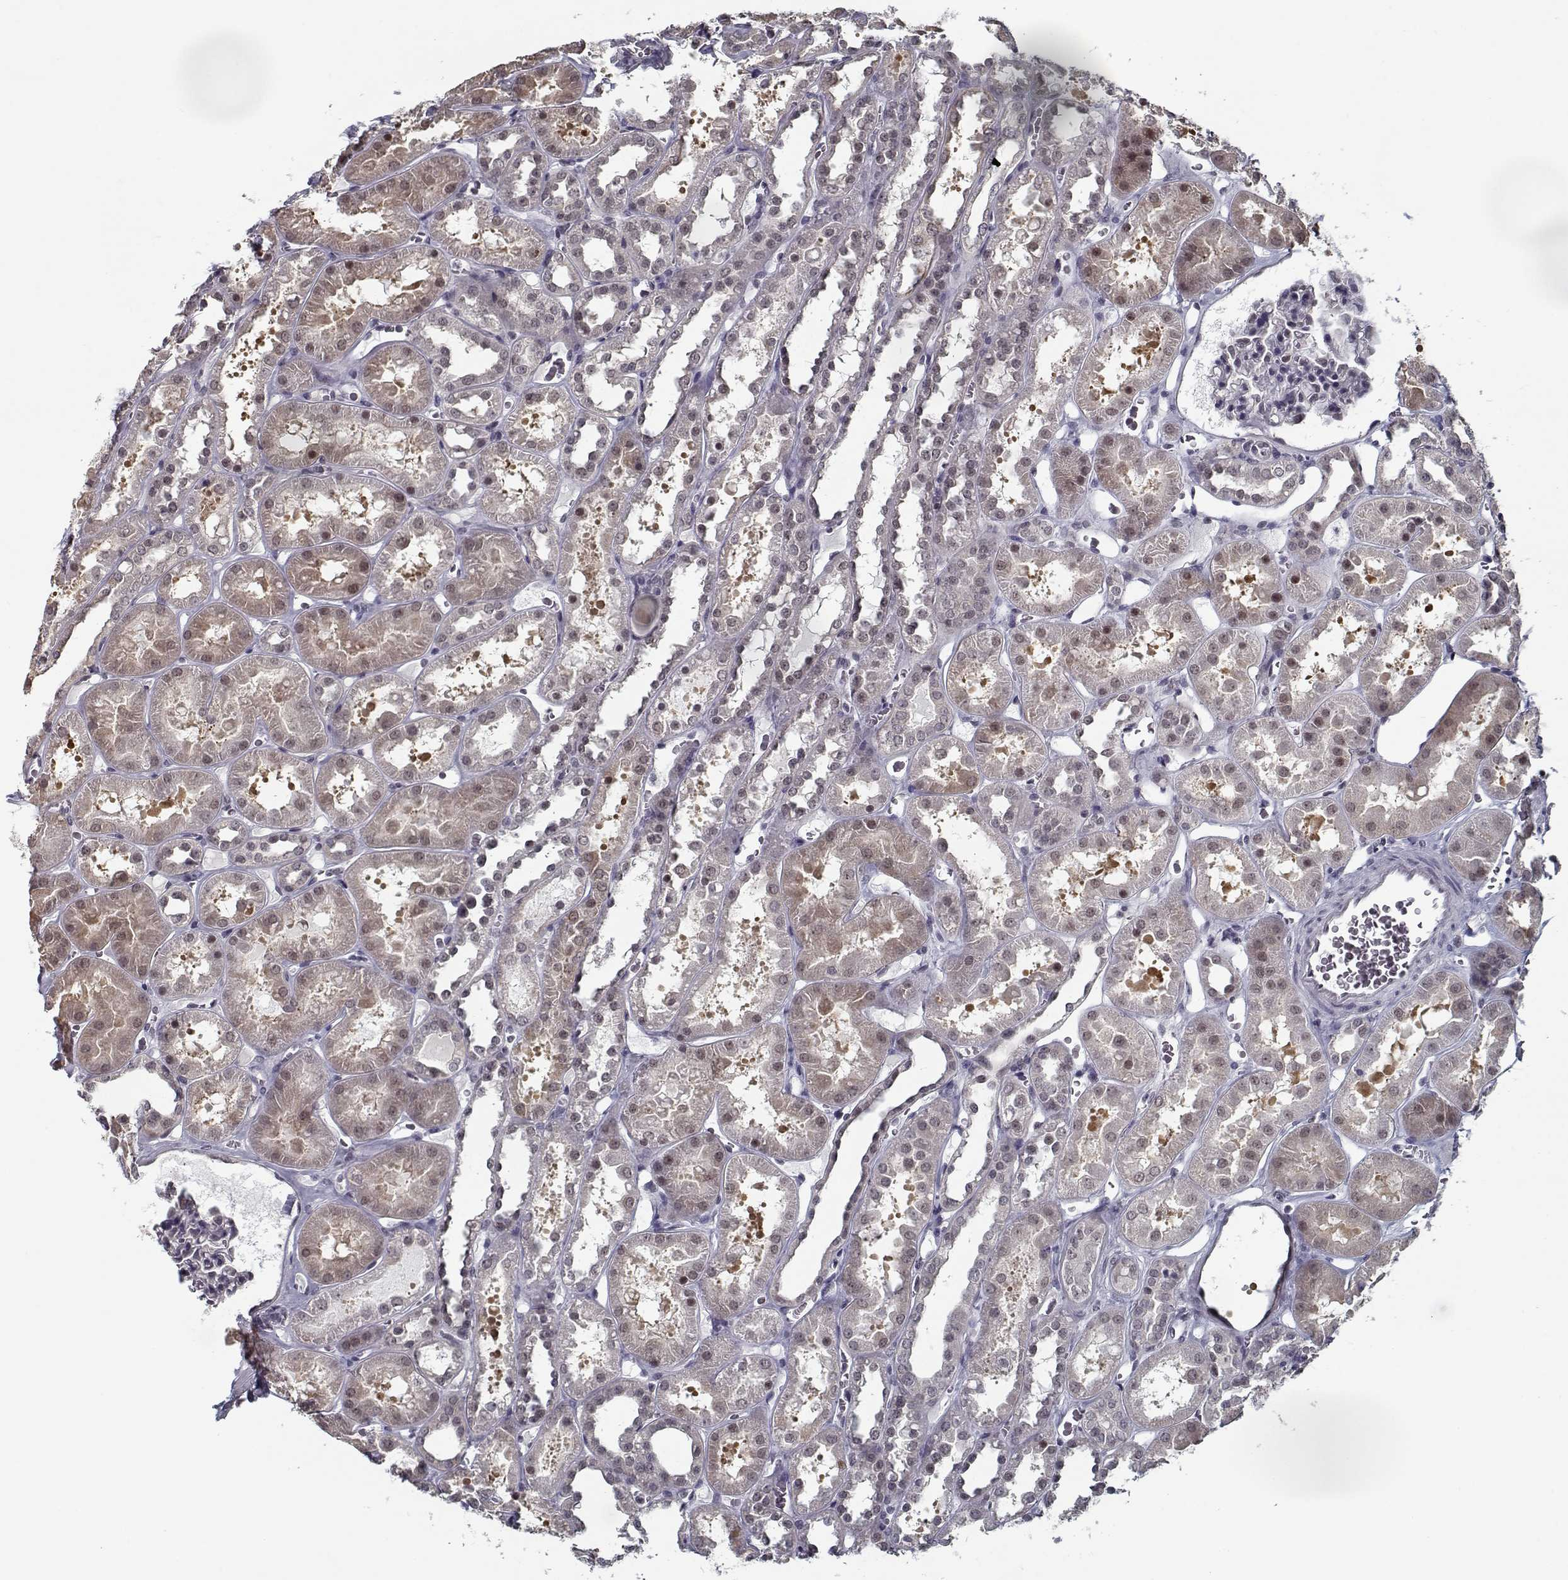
{"staining": {"intensity": "negative", "quantity": "none", "location": "none"}, "tissue": "kidney", "cell_type": "Cells in glomeruli", "image_type": "normal", "snomed": [{"axis": "morphology", "description": "Normal tissue, NOS"}, {"axis": "topography", "description": "Kidney"}], "caption": "Kidney stained for a protein using IHC exhibits no staining cells in glomeruli.", "gene": "TESPA1", "patient": {"sex": "female", "age": 41}}